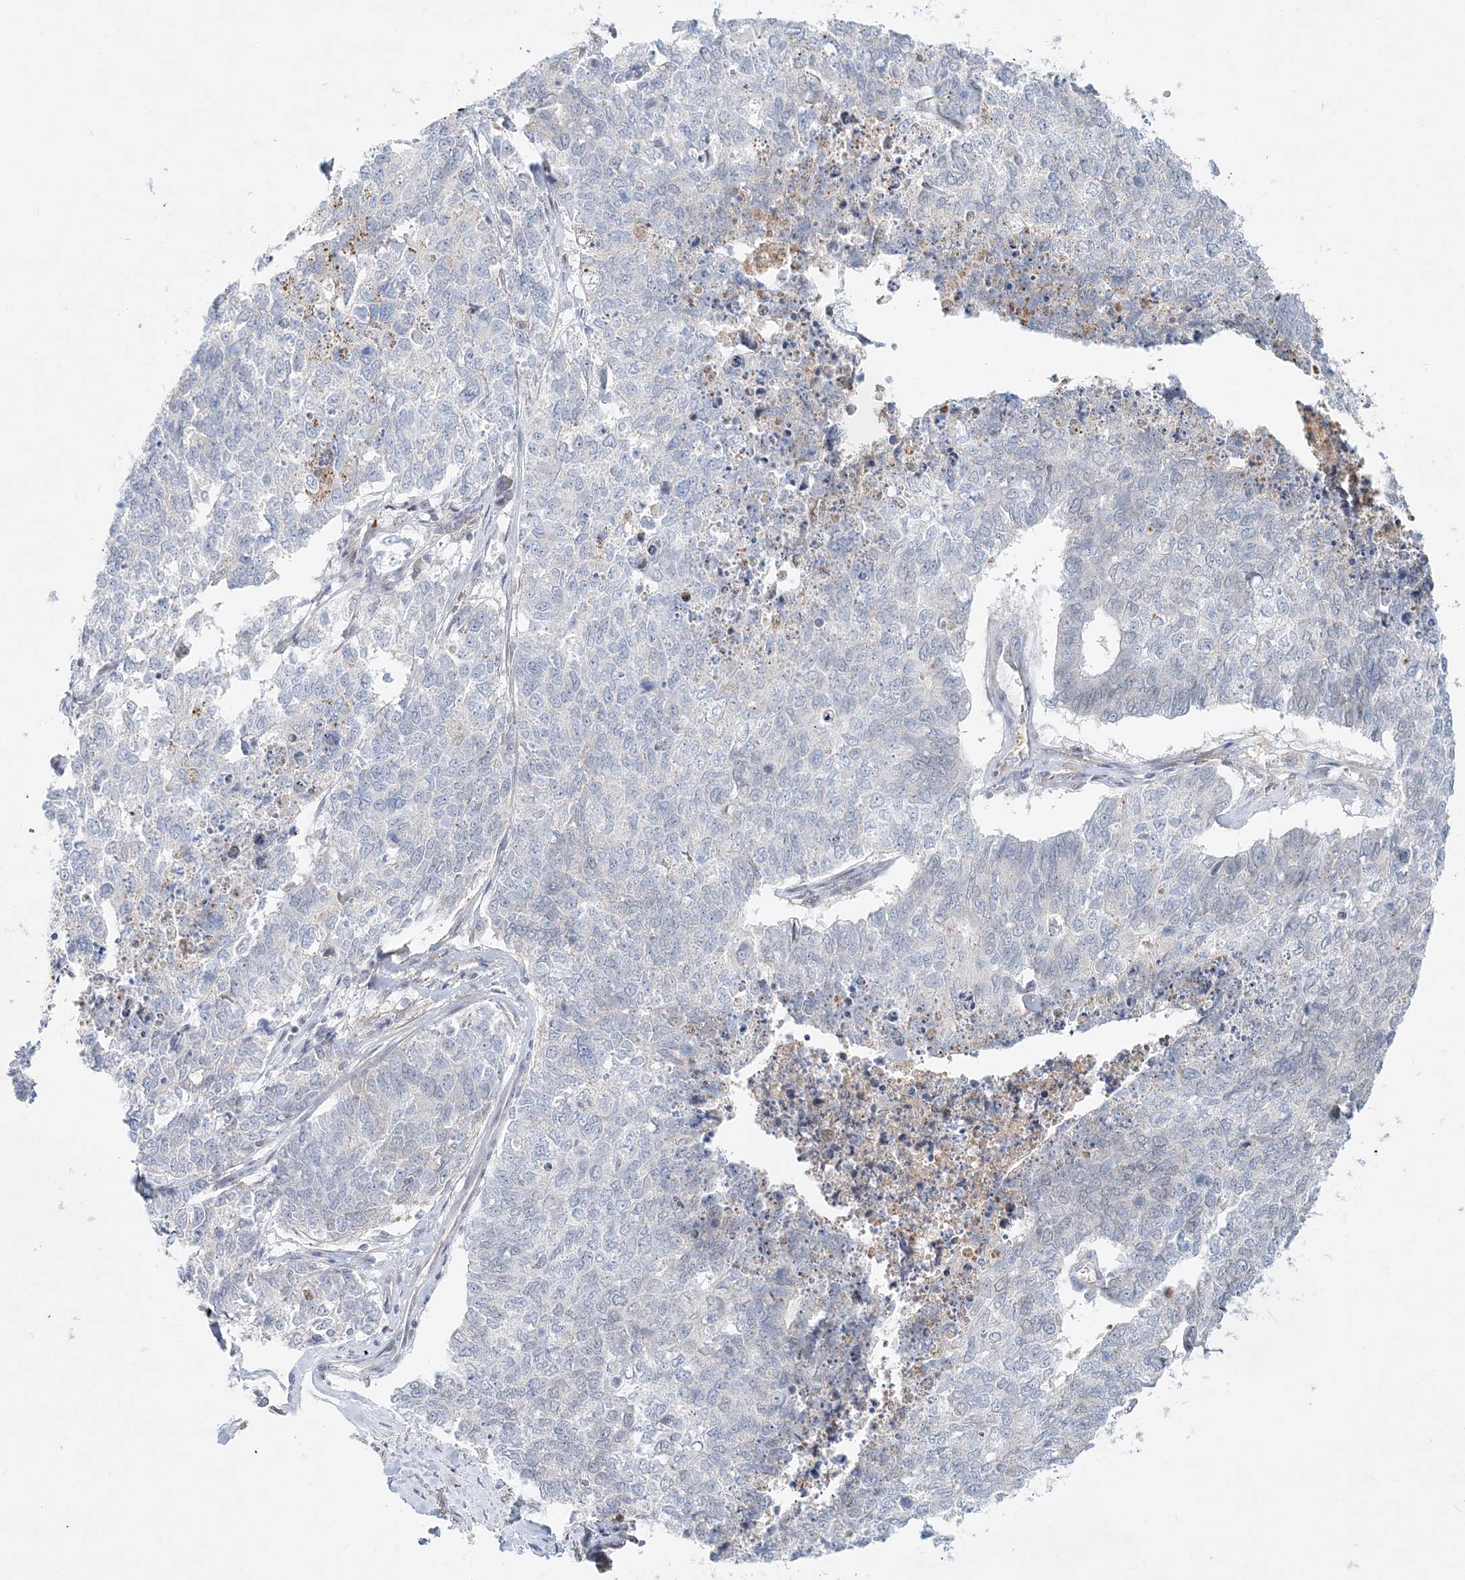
{"staining": {"intensity": "negative", "quantity": "none", "location": "none"}, "tissue": "cervical cancer", "cell_type": "Tumor cells", "image_type": "cancer", "snomed": [{"axis": "morphology", "description": "Squamous cell carcinoma, NOS"}, {"axis": "topography", "description": "Cervix"}], "caption": "This is an immunohistochemistry micrograph of cervical squamous cell carcinoma. There is no expression in tumor cells.", "gene": "DNAH5", "patient": {"sex": "female", "age": 63}}